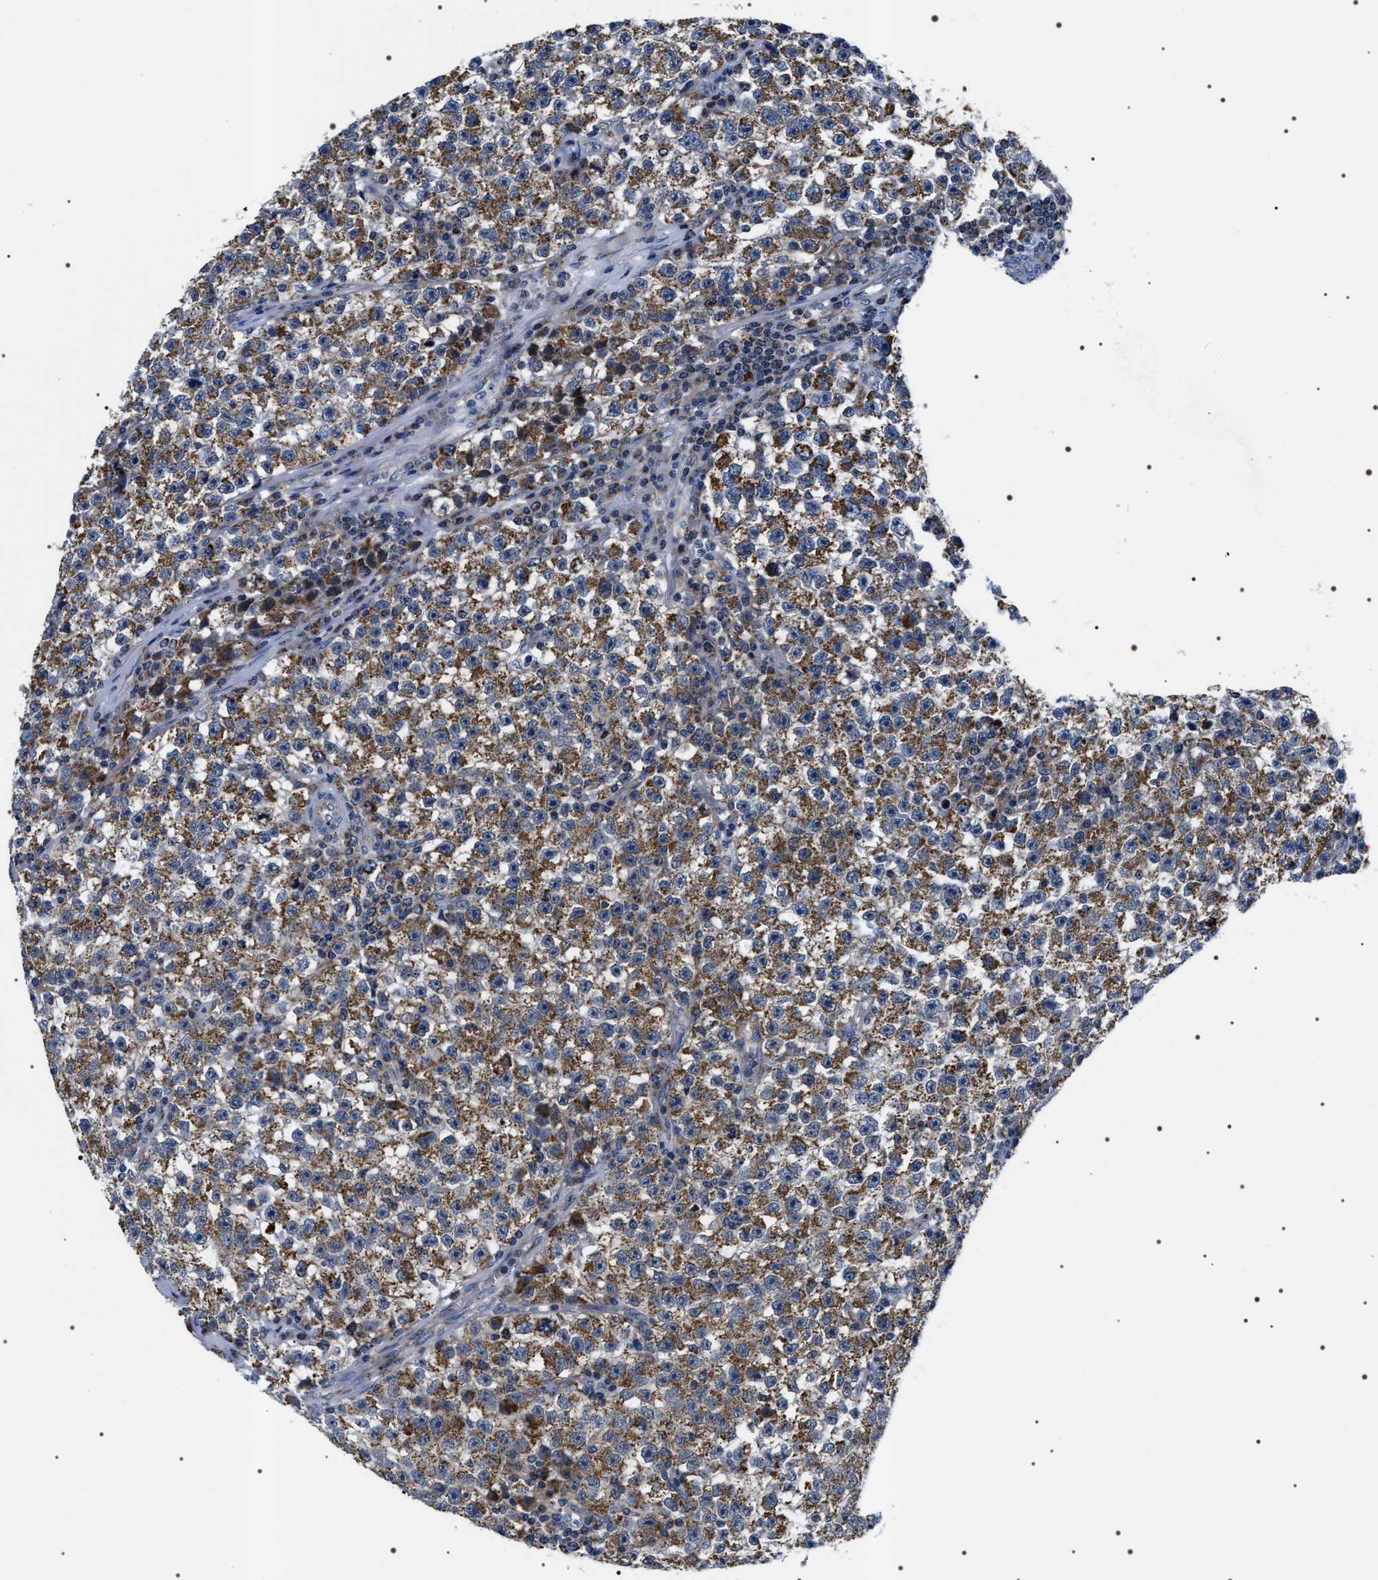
{"staining": {"intensity": "moderate", "quantity": ">75%", "location": "cytoplasmic/membranous"}, "tissue": "testis cancer", "cell_type": "Tumor cells", "image_type": "cancer", "snomed": [{"axis": "morphology", "description": "Seminoma, NOS"}, {"axis": "topography", "description": "Testis"}], "caption": "There is medium levels of moderate cytoplasmic/membranous staining in tumor cells of testis cancer, as demonstrated by immunohistochemical staining (brown color).", "gene": "NTMT1", "patient": {"sex": "male", "age": 22}}